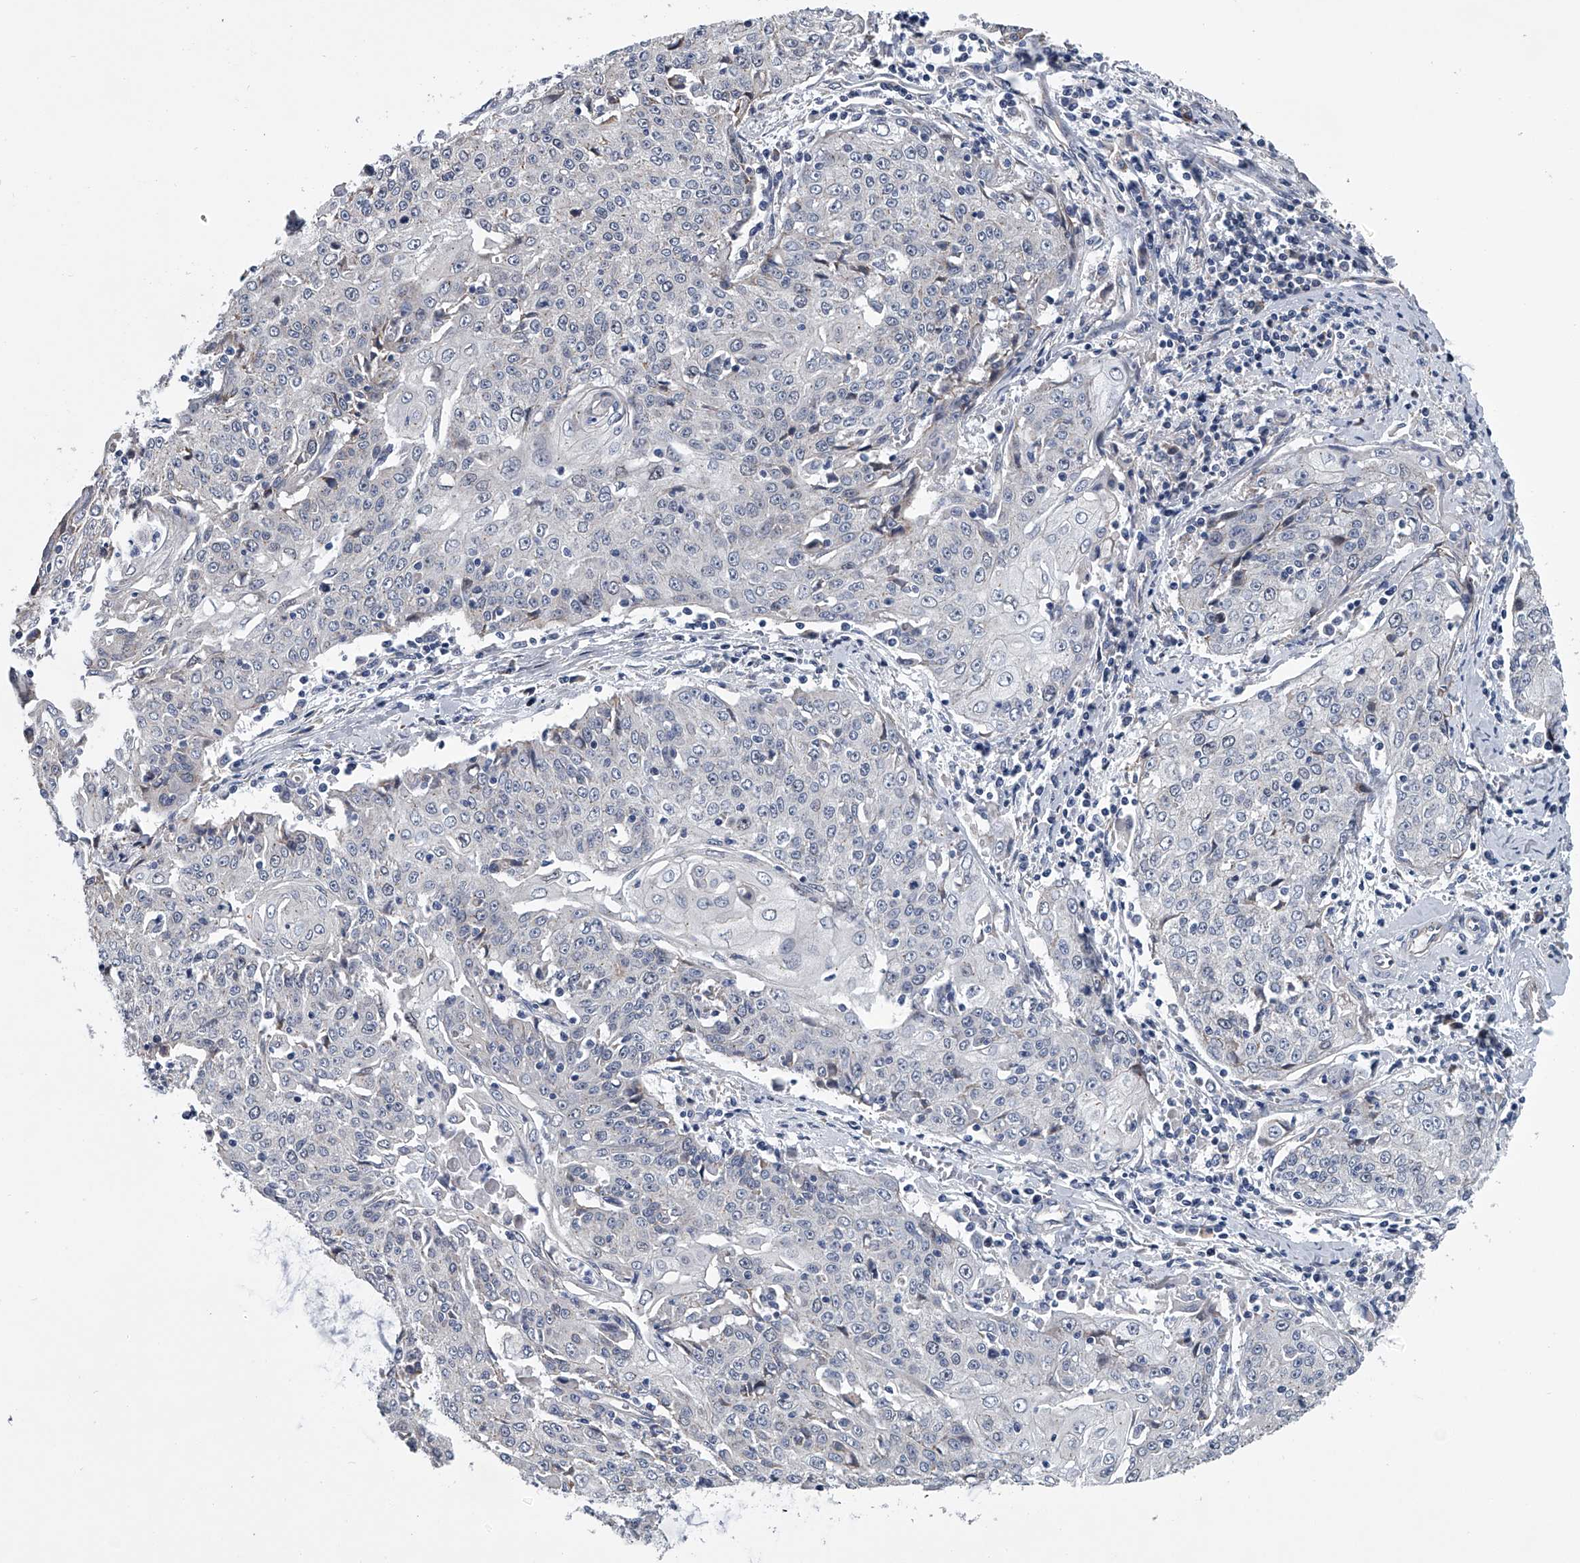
{"staining": {"intensity": "negative", "quantity": "none", "location": "none"}, "tissue": "cervical cancer", "cell_type": "Tumor cells", "image_type": "cancer", "snomed": [{"axis": "morphology", "description": "Squamous cell carcinoma, NOS"}, {"axis": "topography", "description": "Cervix"}], "caption": "Protein analysis of cervical squamous cell carcinoma displays no significant staining in tumor cells.", "gene": "ABCG1", "patient": {"sex": "female", "age": 48}}